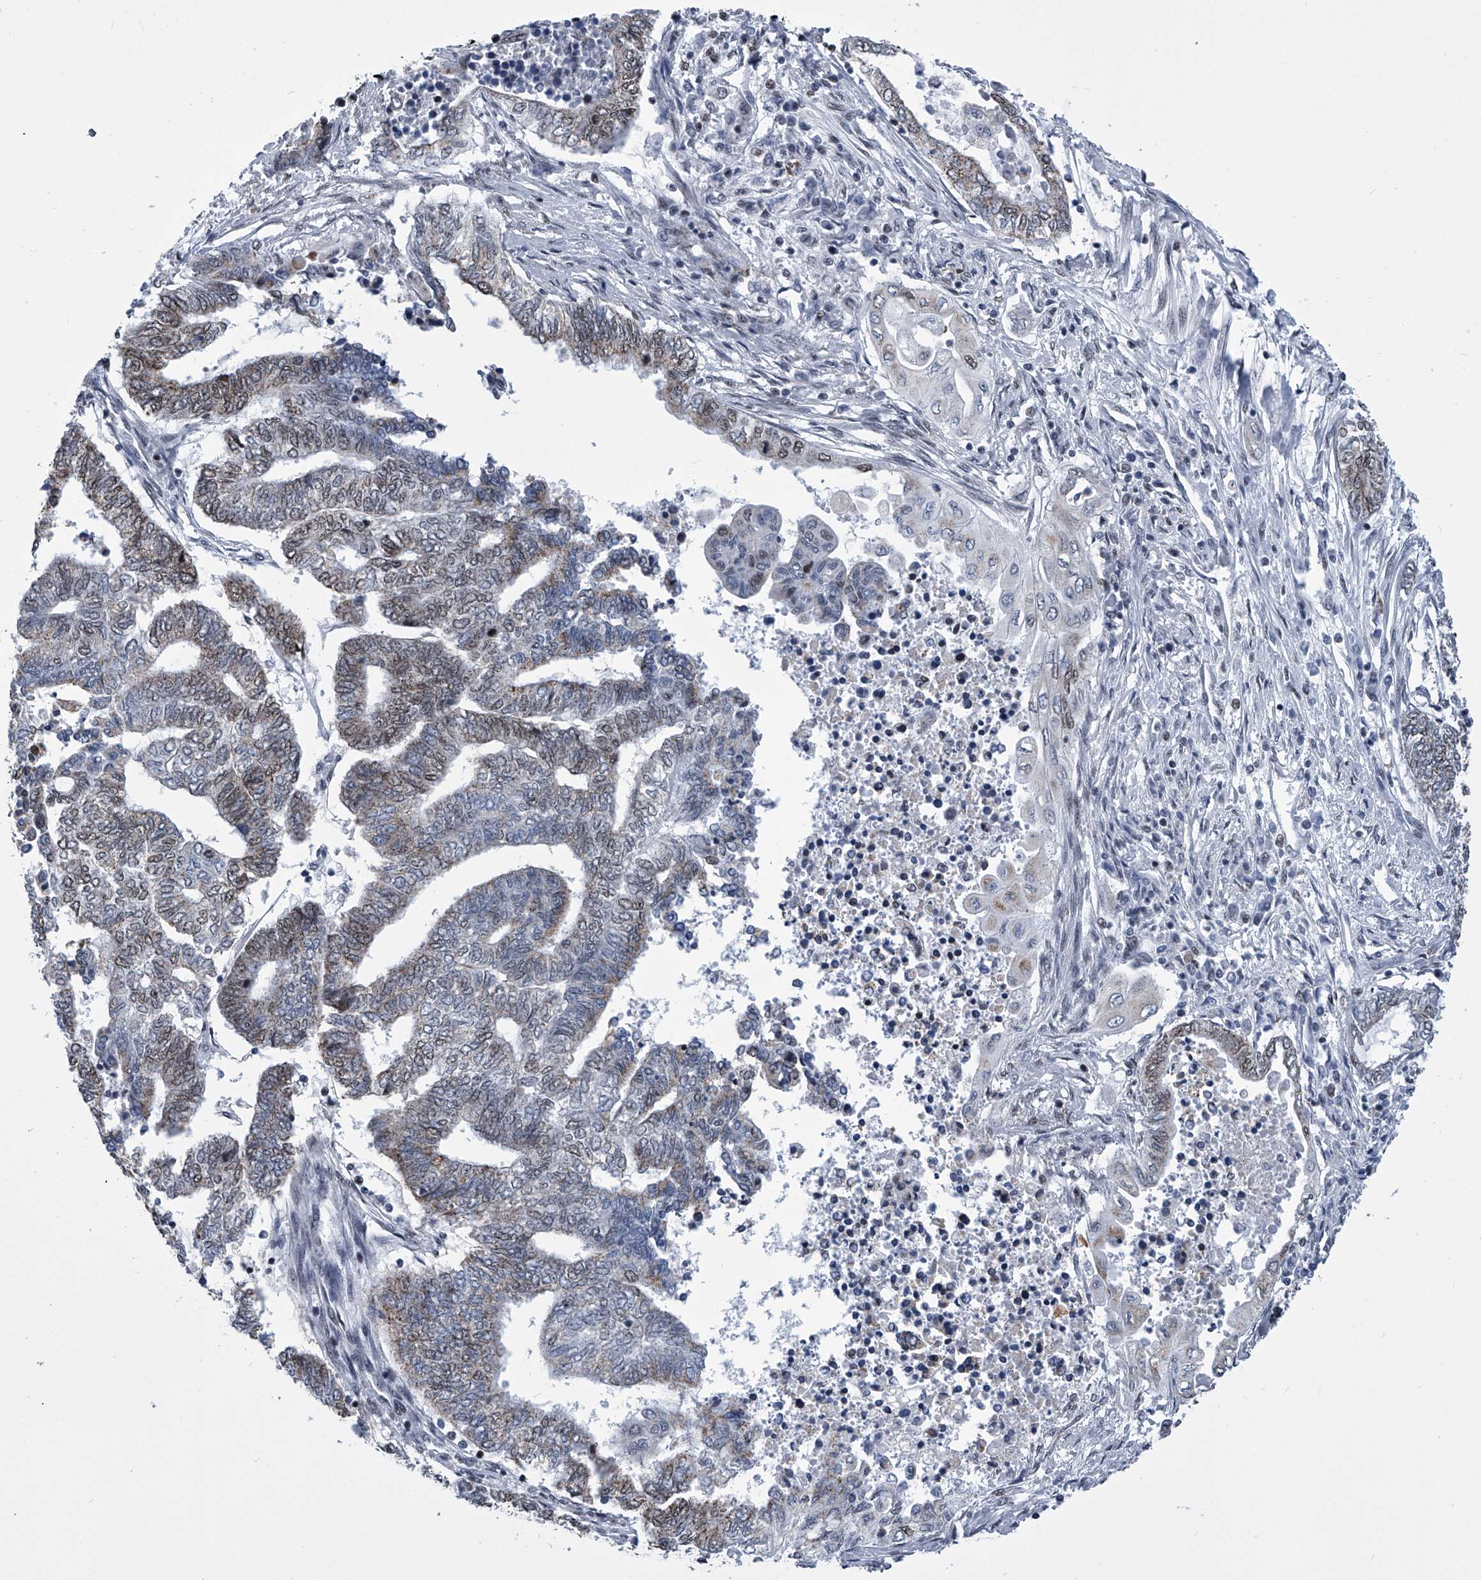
{"staining": {"intensity": "moderate", "quantity": "25%-75%", "location": "cytoplasmic/membranous,nuclear"}, "tissue": "endometrial cancer", "cell_type": "Tumor cells", "image_type": "cancer", "snomed": [{"axis": "morphology", "description": "Adenocarcinoma, NOS"}, {"axis": "topography", "description": "Uterus"}, {"axis": "topography", "description": "Endometrium"}], "caption": "Protein expression analysis of human adenocarcinoma (endometrial) reveals moderate cytoplasmic/membranous and nuclear staining in approximately 25%-75% of tumor cells. The protein is shown in brown color, while the nuclei are stained blue.", "gene": "SIM2", "patient": {"sex": "female", "age": 70}}